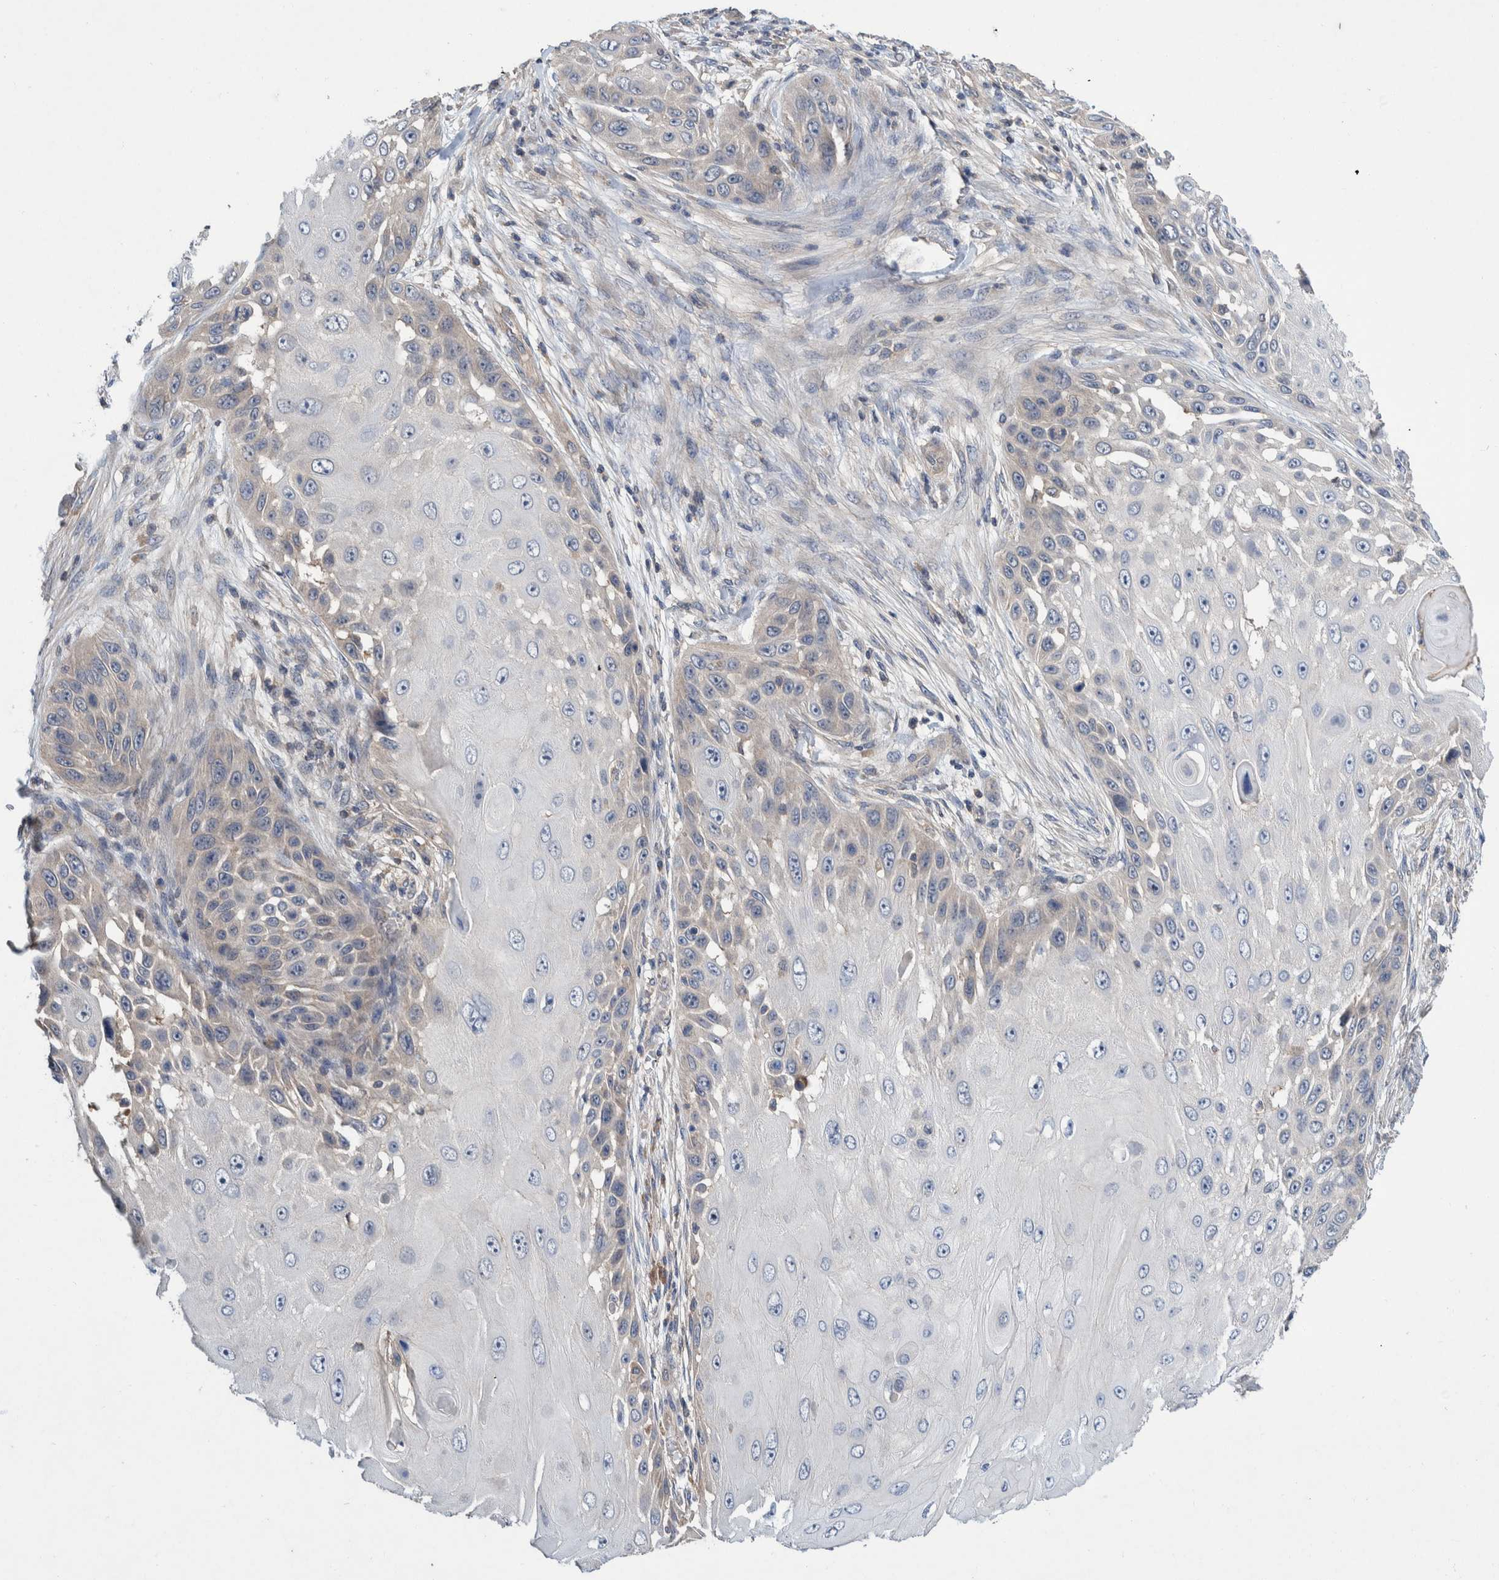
{"staining": {"intensity": "weak", "quantity": "<25%", "location": "cytoplasmic/membranous"}, "tissue": "skin cancer", "cell_type": "Tumor cells", "image_type": "cancer", "snomed": [{"axis": "morphology", "description": "Squamous cell carcinoma, NOS"}, {"axis": "topography", "description": "Skin"}], "caption": "Tumor cells are negative for brown protein staining in skin cancer (squamous cell carcinoma).", "gene": "PLPBP", "patient": {"sex": "female", "age": 44}}